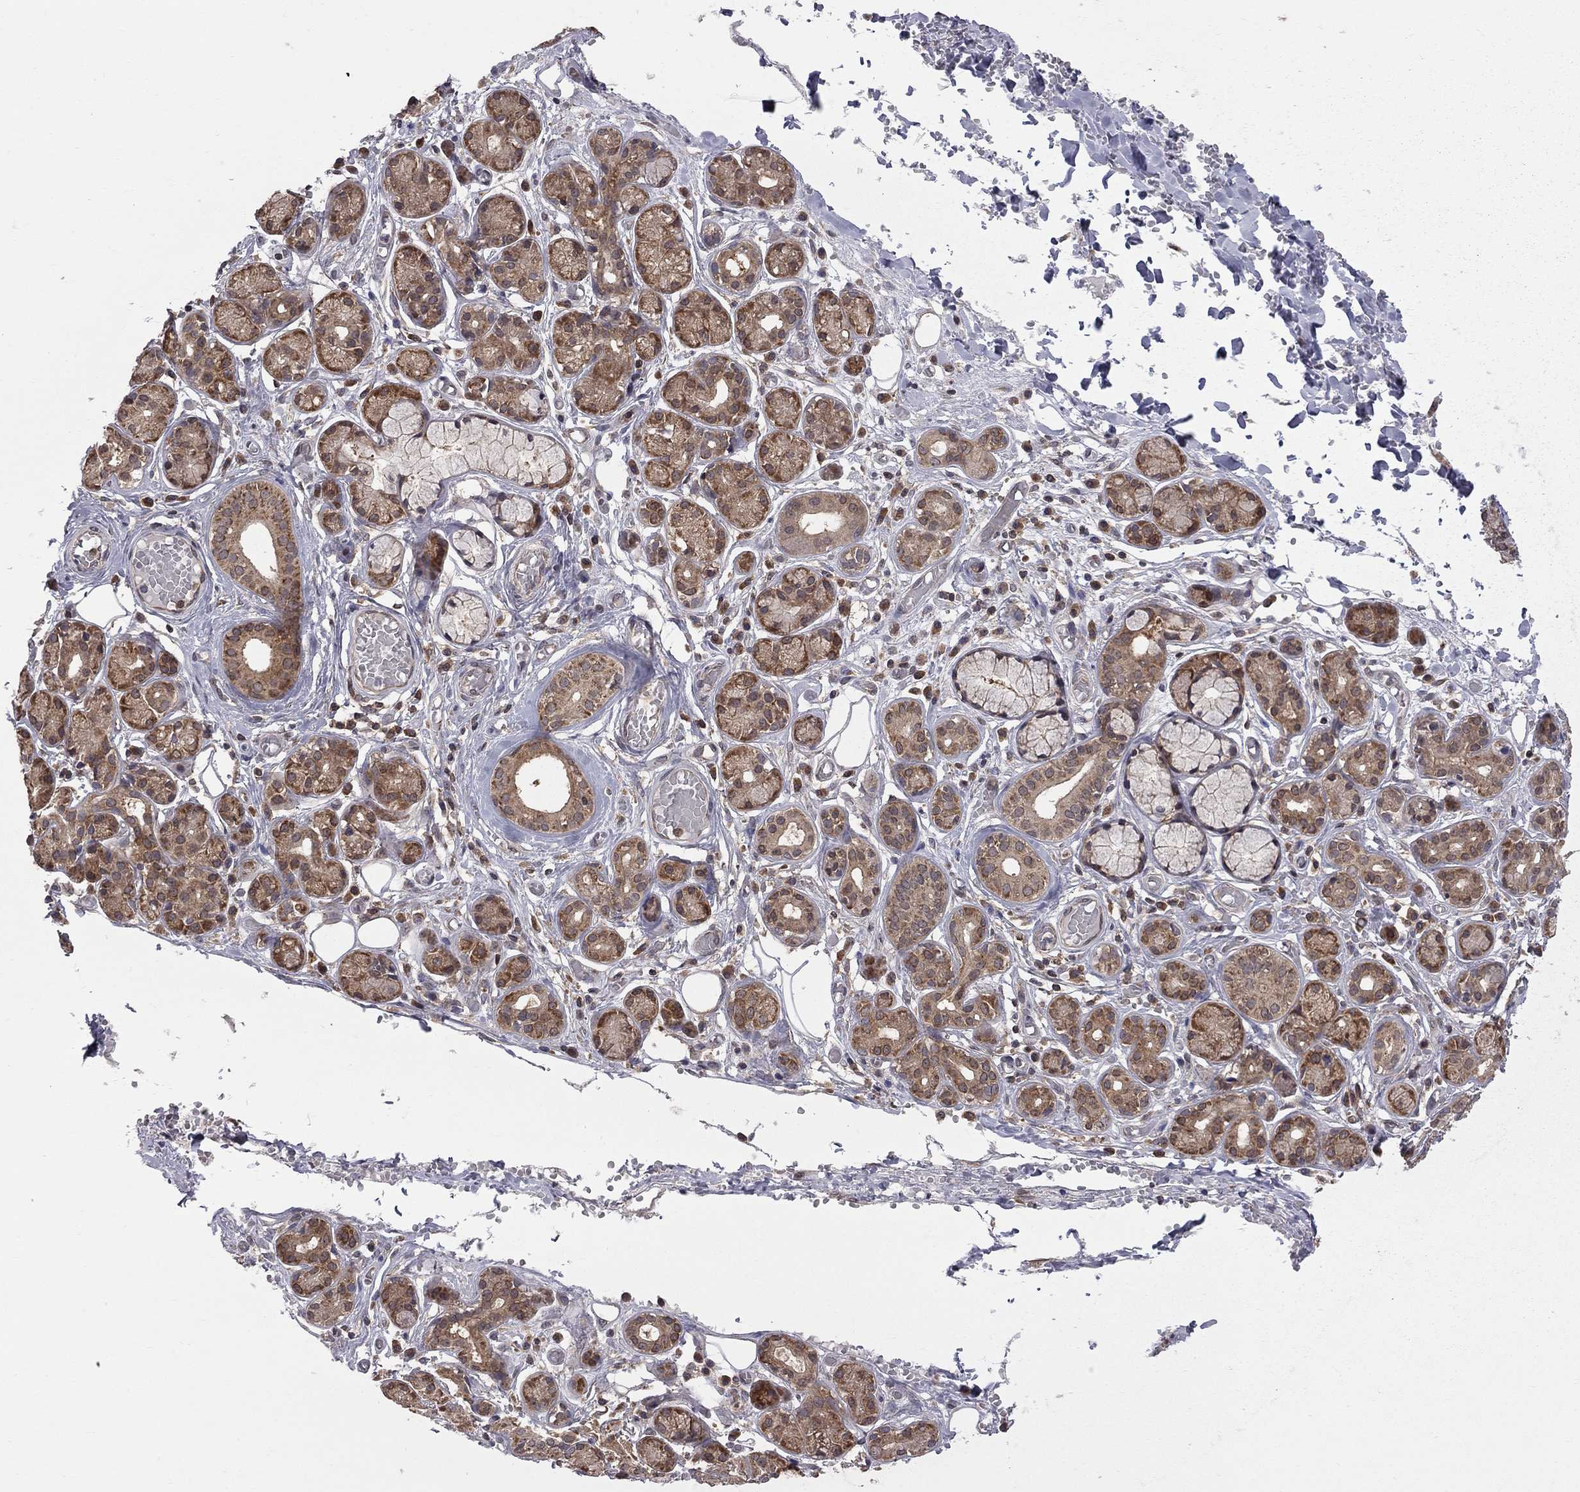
{"staining": {"intensity": "moderate", "quantity": ">75%", "location": "cytoplasmic/membranous"}, "tissue": "salivary gland", "cell_type": "Glandular cells", "image_type": "normal", "snomed": [{"axis": "morphology", "description": "Normal tissue, NOS"}, {"axis": "topography", "description": "Salivary gland"}, {"axis": "topography", "description": "Peripheral nerve tissue"}], "caption": "Glandular cells show medium levels of moderate cytoplasmic/membranous staining in about >75% of cells in benign human salivary gland. The staining was performed using DAB (3,3'-diaminobenzidine) to visualize the protein expression in brown, while the nuclei were stained in blue with hematoxylin (Magnification: 20x).", "gene": "NAA50", "patient": {"sex": "male", "age": 71}}